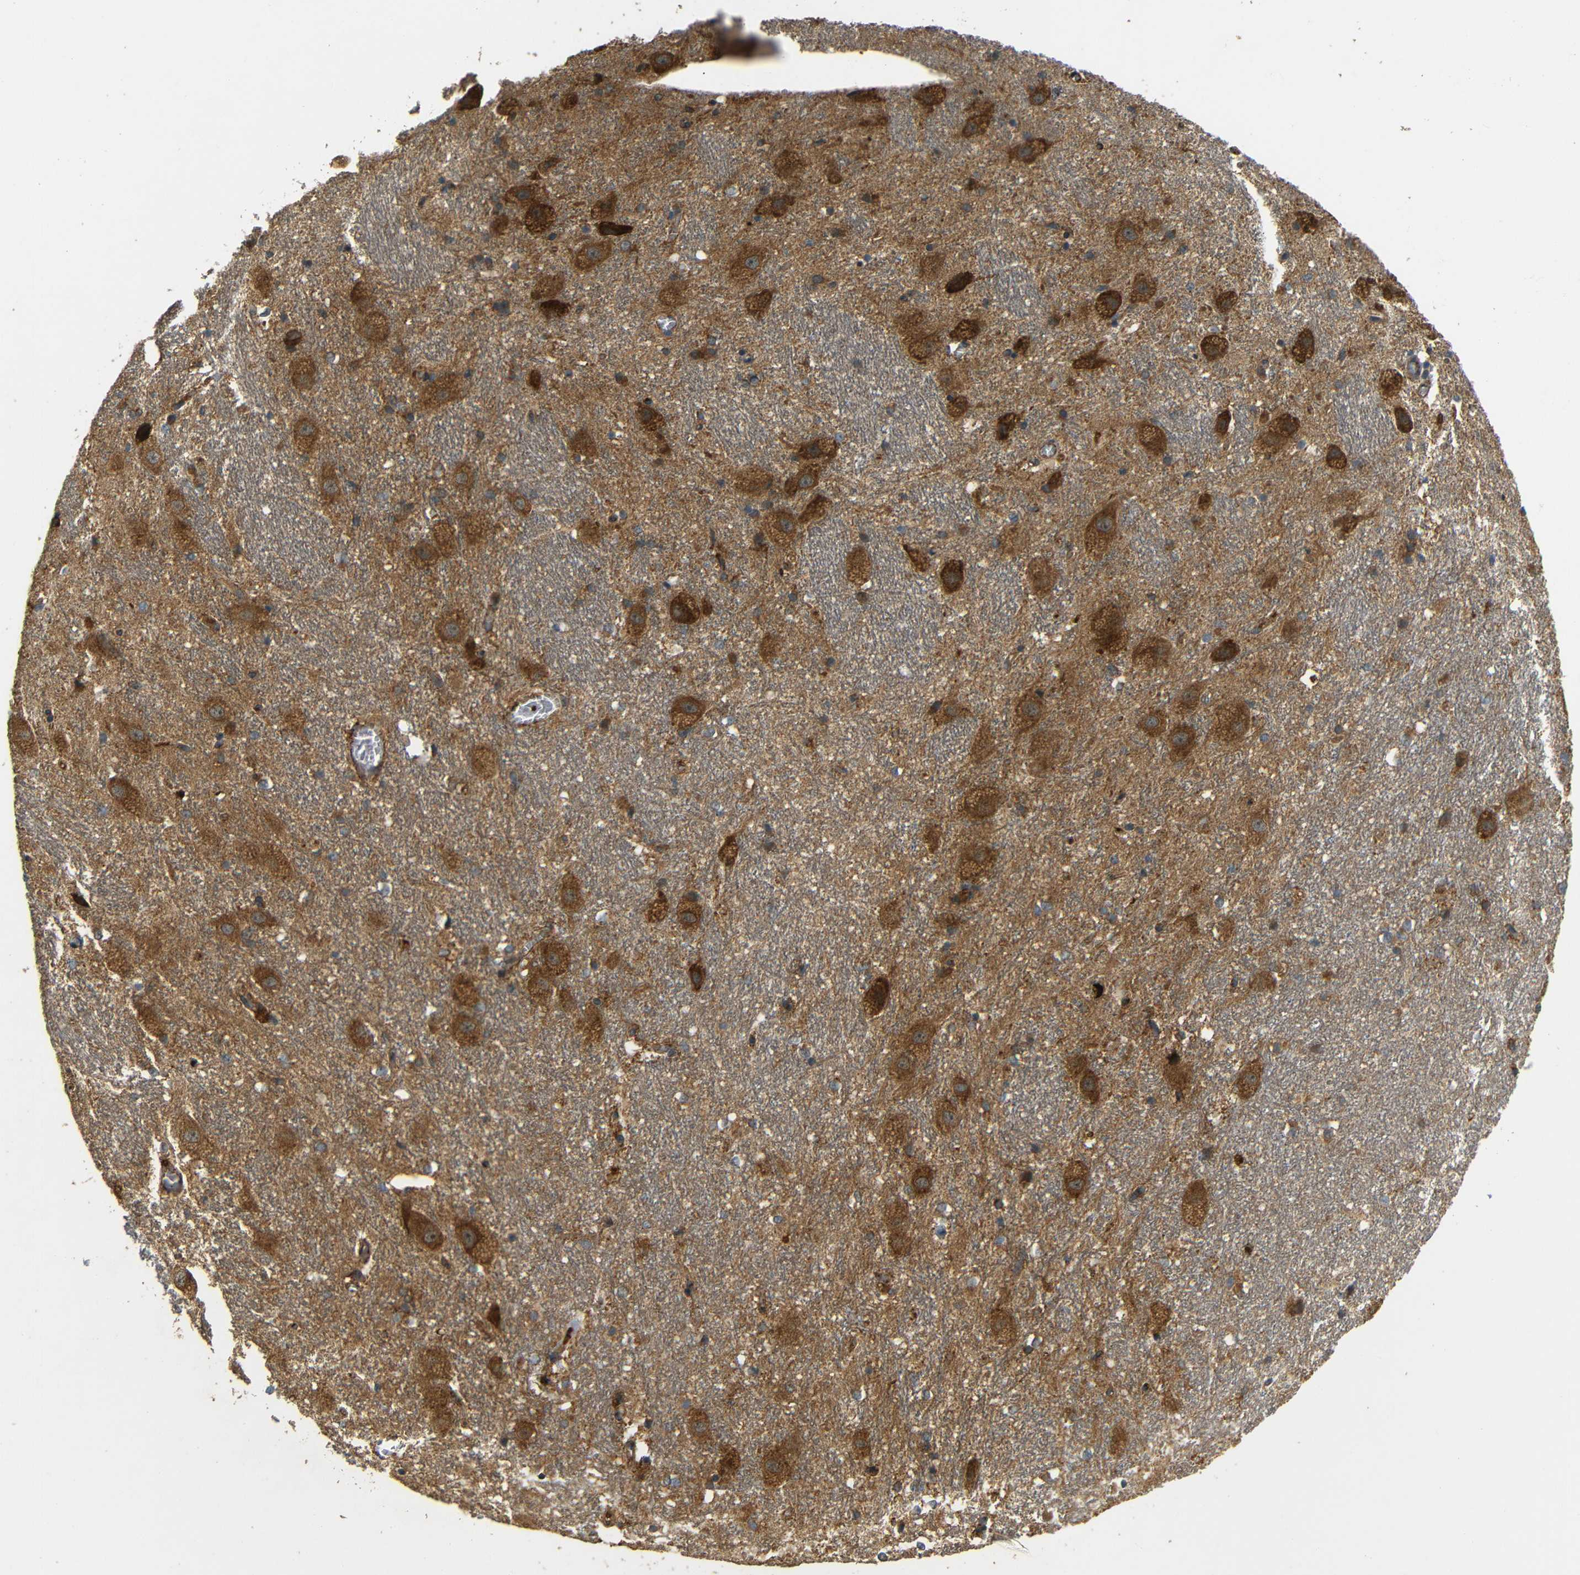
{"staining": {"intensity": "moderate", "quantity": "<25%", "location": "cytoplasmic/membranous"}, "tissue": "hippocampus", "cell_type": "Glial cells", "image_type": "normal", "snomed": [{"axis": "morphology", "description": "Normal tissue, NOS"}, {"axis": "topography", "description": "Hippocampus"}], "caption": "Immunohistochemistry (DAB) staining of benign human hippocampus reveals moderate cytoplasmic/membranous protein positivity in approximately <25% of glial cells.", "gene": "ATP7A", "patient": {"sex": "female", "age": 19}}